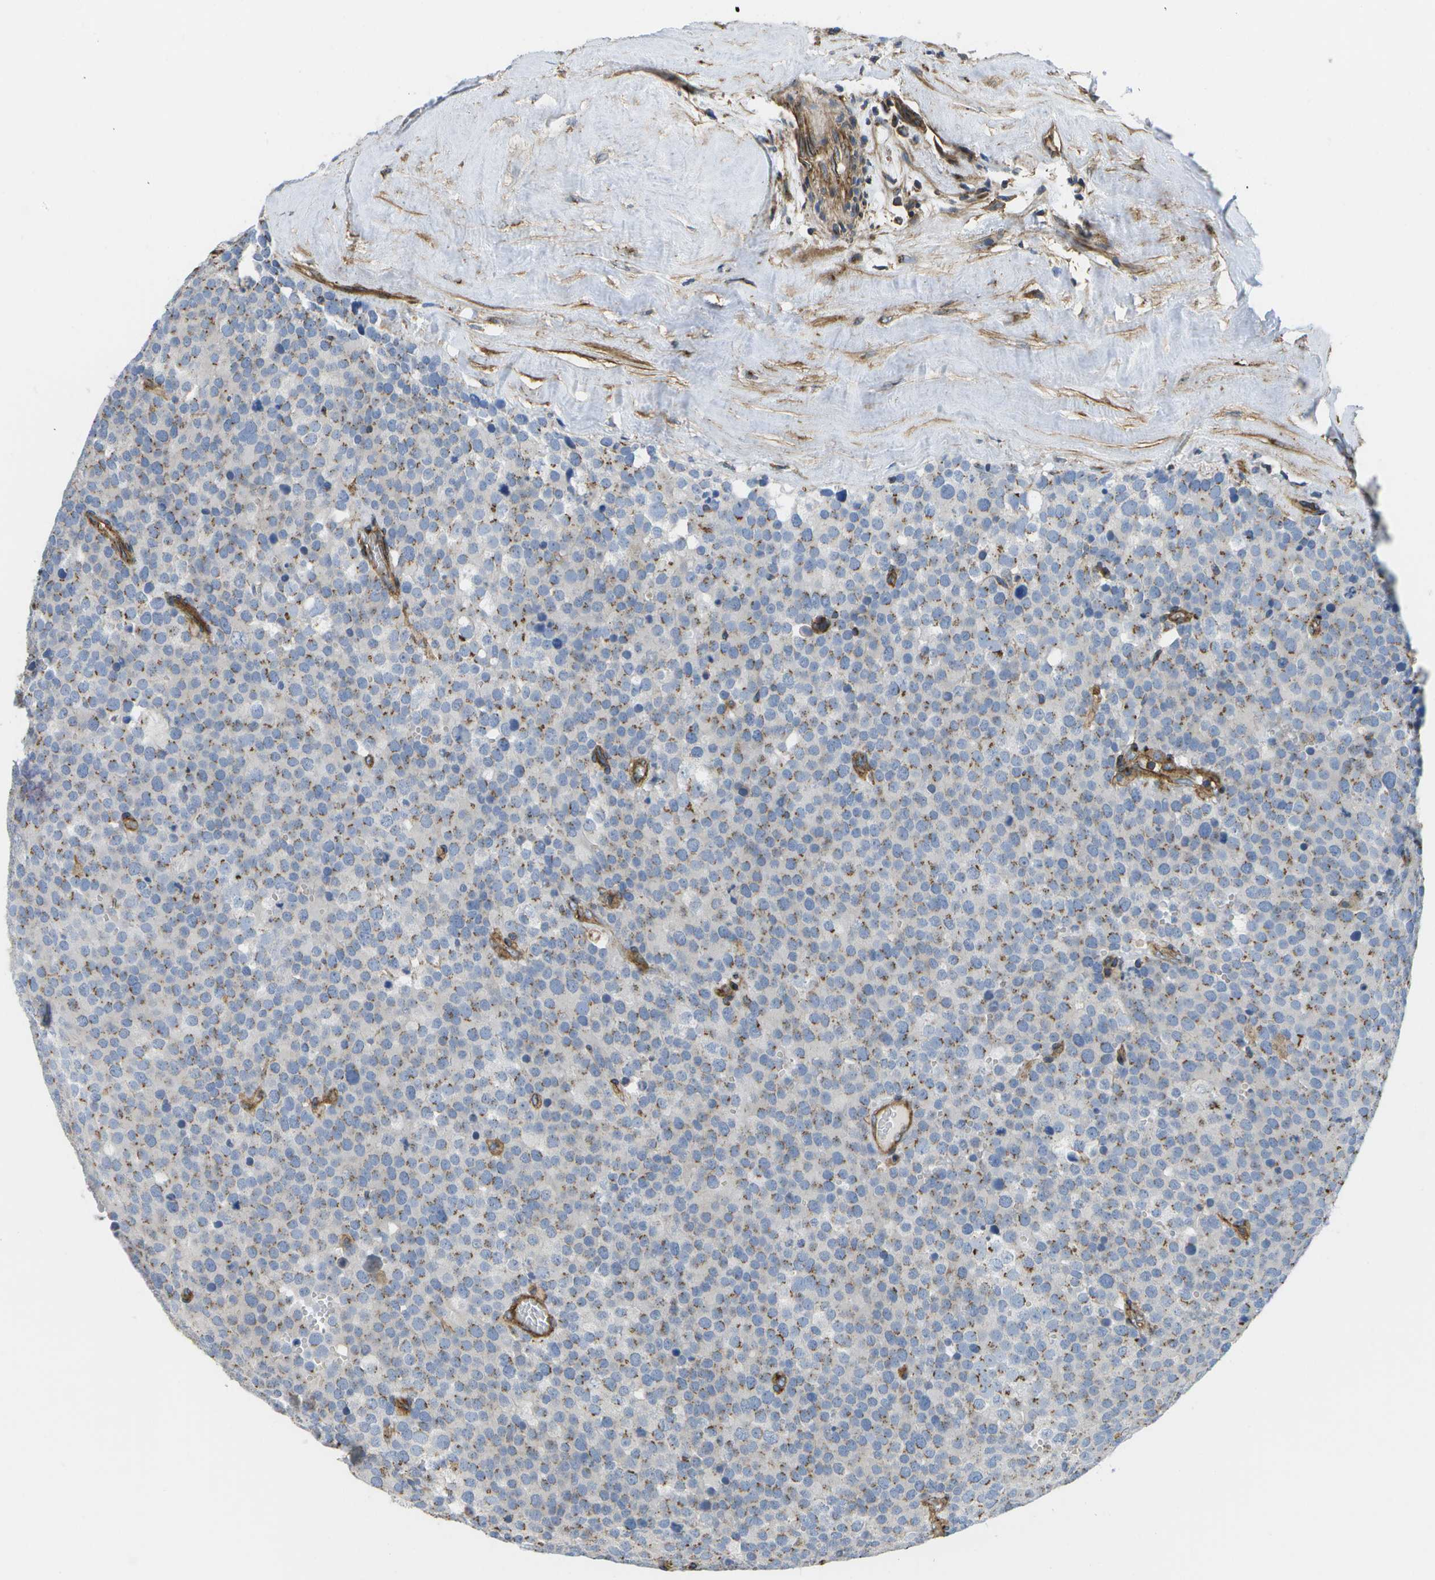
{"staining": {"intensity": "moderate", "quantity": "<25%", "location": "cytoplasmic/membranous"}, "tissue": "testis cancer", "cell_type": "Tumor cells", "image_type": "cancer", "snomed": [{"axis": "morphology", "description": "Normal tissue, NOS"}, {"axis": "morphology", "description": "Seminoma, NOS"}, {"axis": "topography", "description": "Testis"}], "caption": "Protein analysis of testis seminoma tissue reveals moderate cytoplasmic/membranous staining in approximately <25% of tumor cells.", "gene": "BST2", "patient": {"sex": "male", "age": 71}}